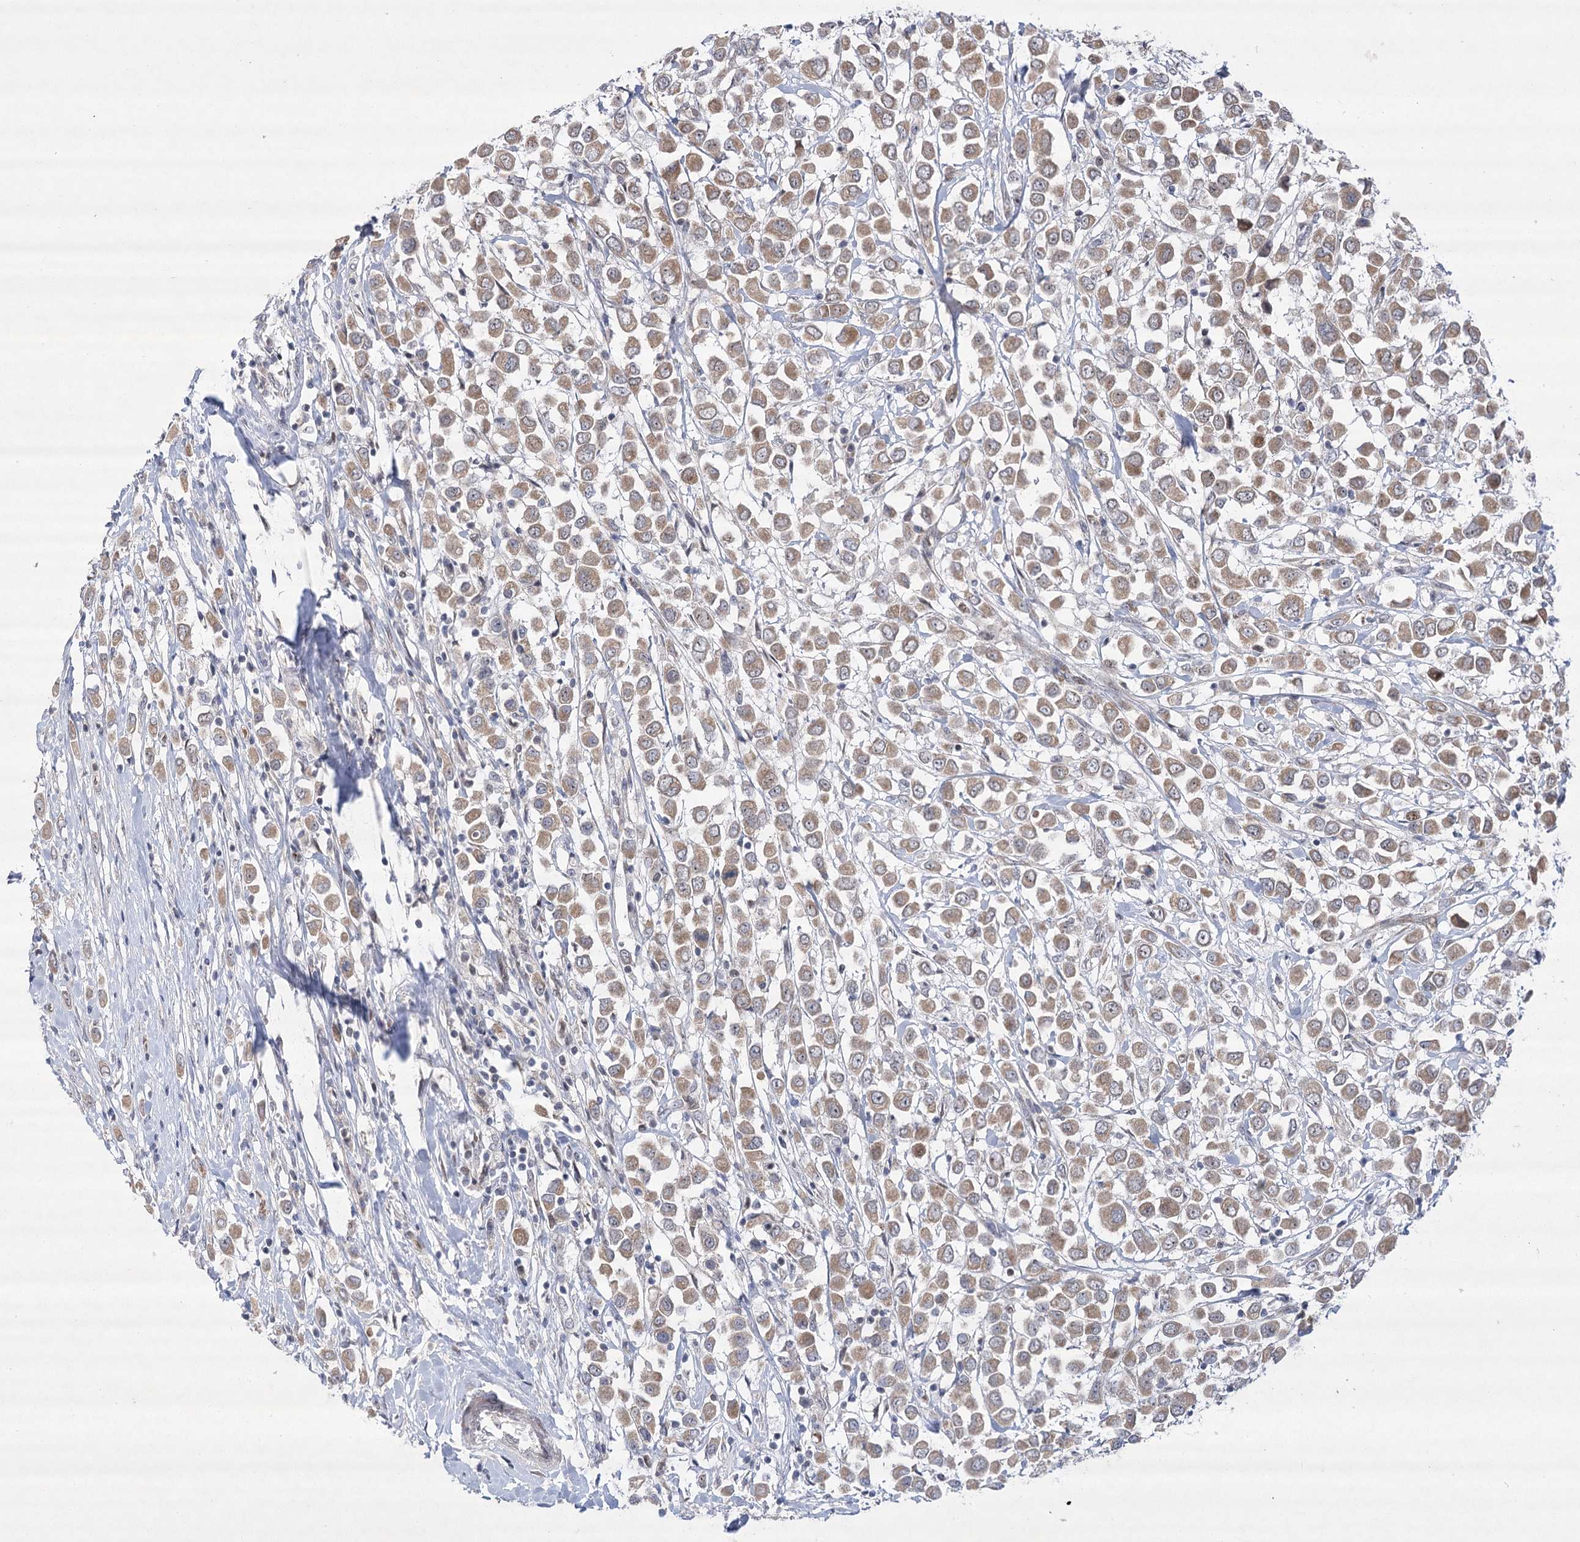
{"staining": {"intensity": "moderate", "quantity": ">75%", "location": "cytoplasmic/membranous"}, "tissue": "breast cancer", "cell_type": "Tumor cells", "image_type": "cancer", "snomed": [{"axis": "morphology", "description": "Duct carcinoma"}, {"axis": "topography", "description": "Breast"}], "caption": "A medium amount of moderate cytoplasmic/membranous positivity is identified in approximately >75% of tumor cells in breast cancer (intraductal carcinoma) tissue.", "gene": "NSMCE4A", "patient": {"sex": "female", "age": 61}}